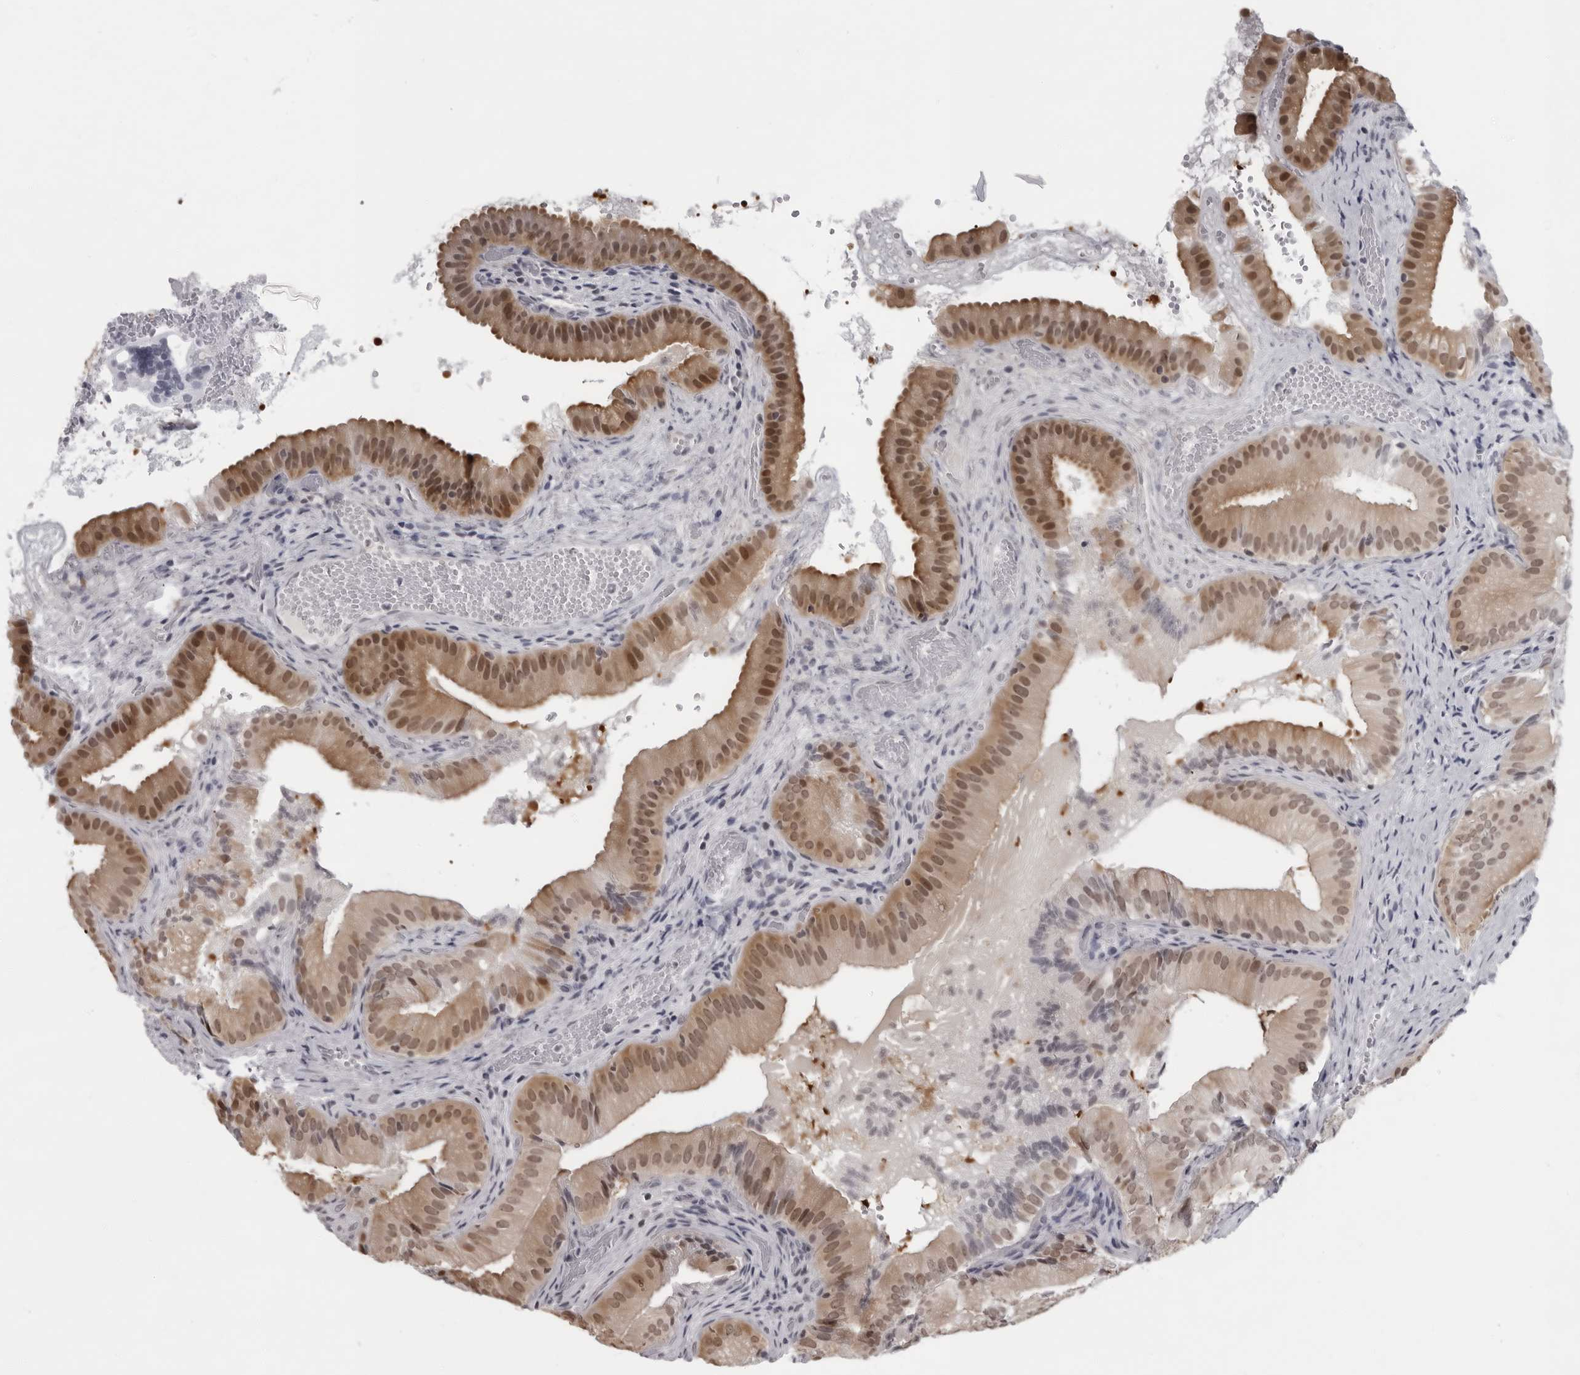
{"staining": {"intensity": "moderate", "quantity": ">75%", "location": "cytoplasmic/membranous,nuclear"}, "tissue": "gallbladder", "cell_type": "Glandular cells", "image_type": "normal", "snomed": [{"axis": "morphology", "description": "Normal tissue, NOS"}, {"axis": "topography", "description": "Gallbladder"}], "caption": "High-magnification brightfield microscopy of unremarkable gallbladder stained with DAB (brown) and counterstained with hematoxylin (blue). glandular cells exhibit moderate cytoplasmic/membranous,nuclear positivity is seen in approximately>75% of cells.", "gene": "LZIC", "patient": {"sex": "female", "age": 30}}